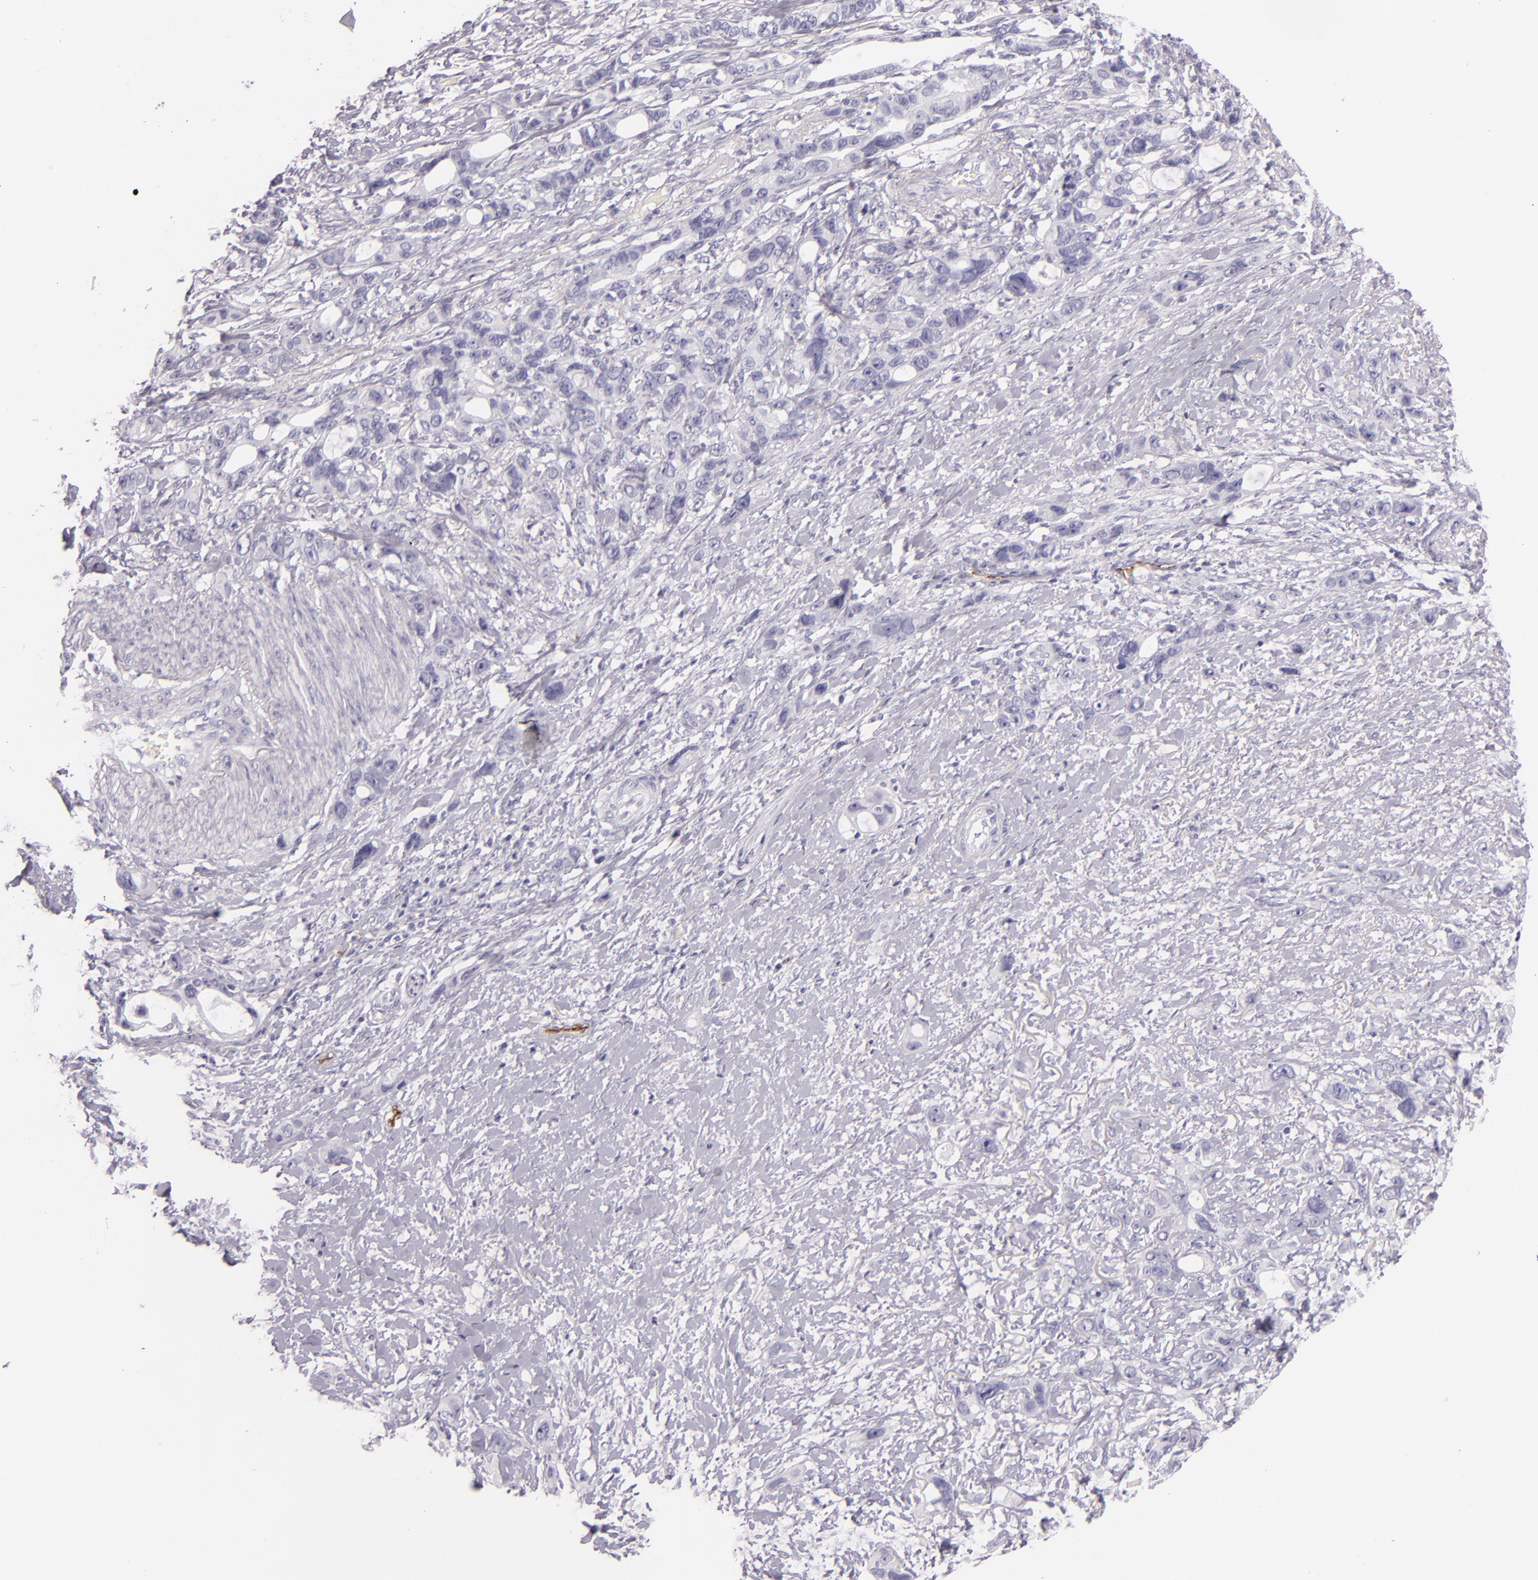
{"staining": {"intensity": "negative", "quantity": "none", "location": "none"}, "tissue": "stomach cancer", "cell_type": "Tumor cells", "image_type": "cancer", "snomed": [{"axis": "morphology", "description": "Adenocarcinoma, NOS"}, {"axis": "topography", "description": "Stomach, upper"}], "caption": "Immunohistochemical staining of stomach adenocarcinoma exhibits no significant staining in tumor cells.", "gene": "SELP", "patient": {"sex": "male", "age": 47}}